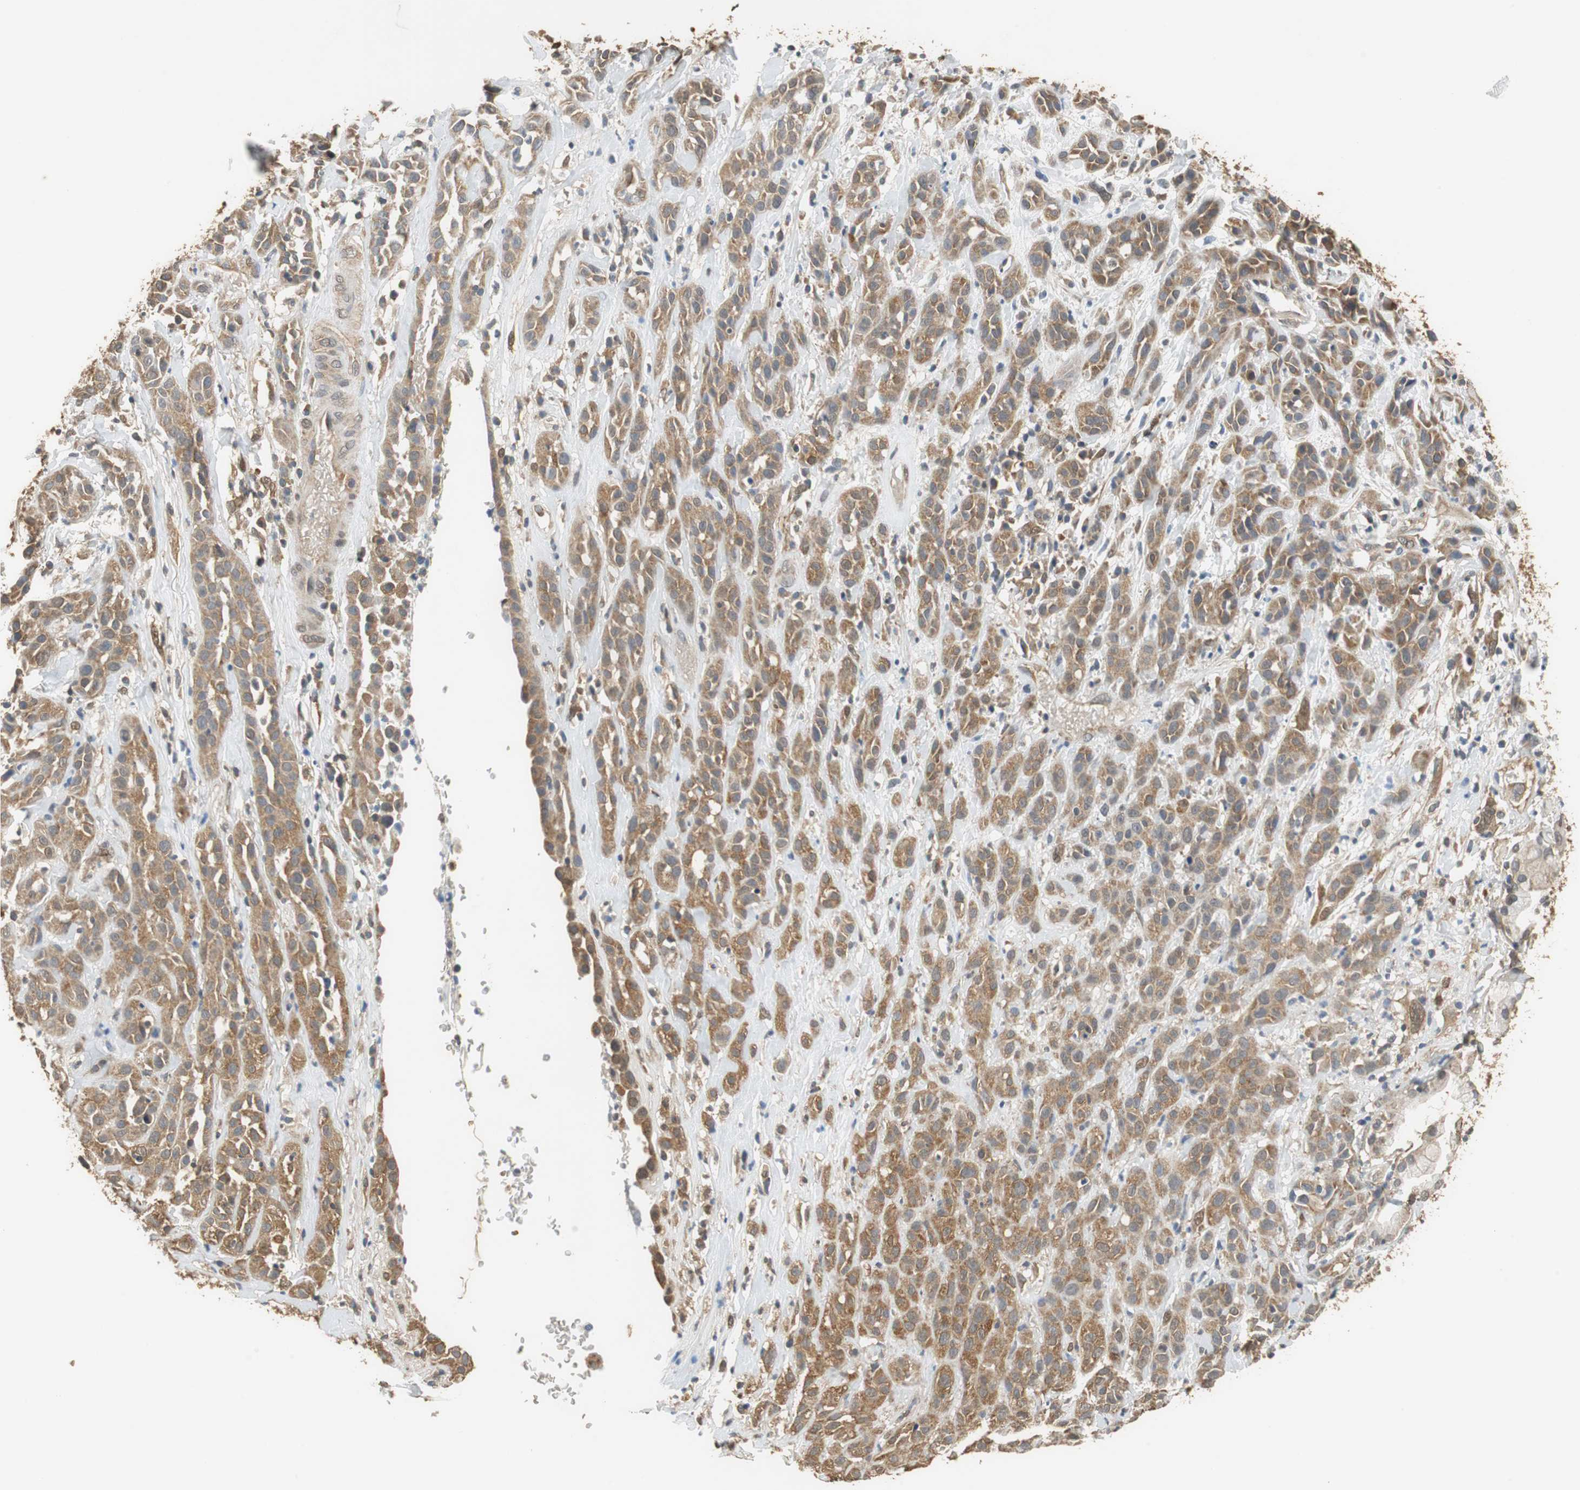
{"staining": {"intensity": "moderate", "quantity": ">75%", "location": "cytoplasmic/membranous"}, "tissue": "head and neck cancer", "cell_type": "Tumor cells", "image_type": "cancer", "snomed": [{"axis": "morphology", "description": "Squamous cell carcinoma, NOS"}, {"axis": "topography", "description": "Head-Neck"}], "caption": "Moderate cytoplasmic/membranous protein expression is seen in approximately >75% of tumor cells in head and neck cancer (squamous cell carcinoma).", "gene": "UBQLN2", "patient": {"sex": "male", "age": 62}}